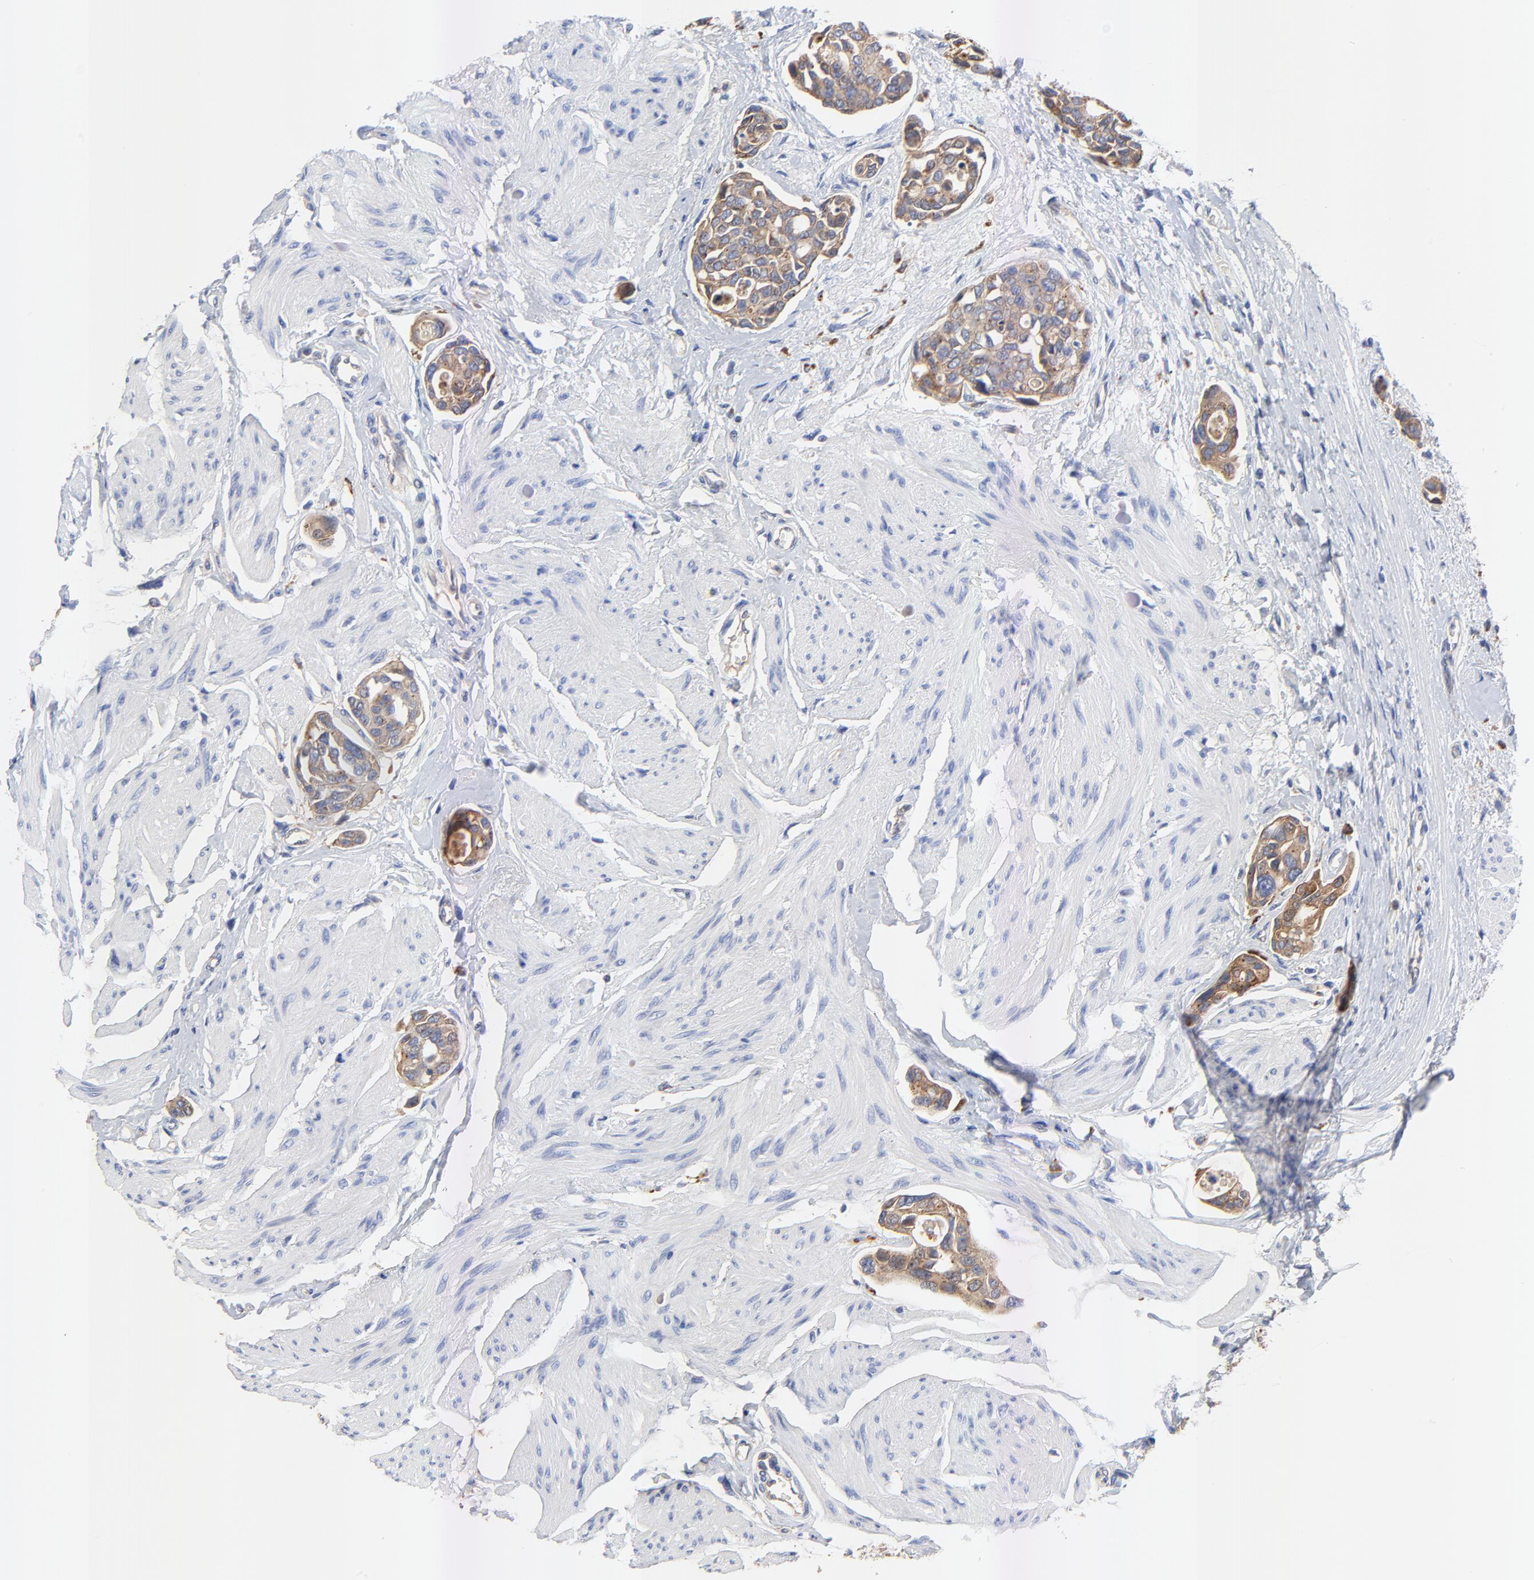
{"staining": {"intensity": "strong", "quantity": ">75%", "location": "cytoplasmic/membranous"}, "tissue": "urothelial cancer", "cell_type": "Tumor cells", "image_type": "cancer", "snomed": [{"axis": "morphology", "description": "Urothelial carcinoma, High grade"}, {"axis": "topography", "description": "Urinary bladder"}], "caption": "Human urothelial cancer stained for a protein (brown) shows strong cytoplasmic/membranous positive staining in approximately >75% of tumor cells.", "gene": "FBXL2", "patient": {"sex": "male", "age": 78}}